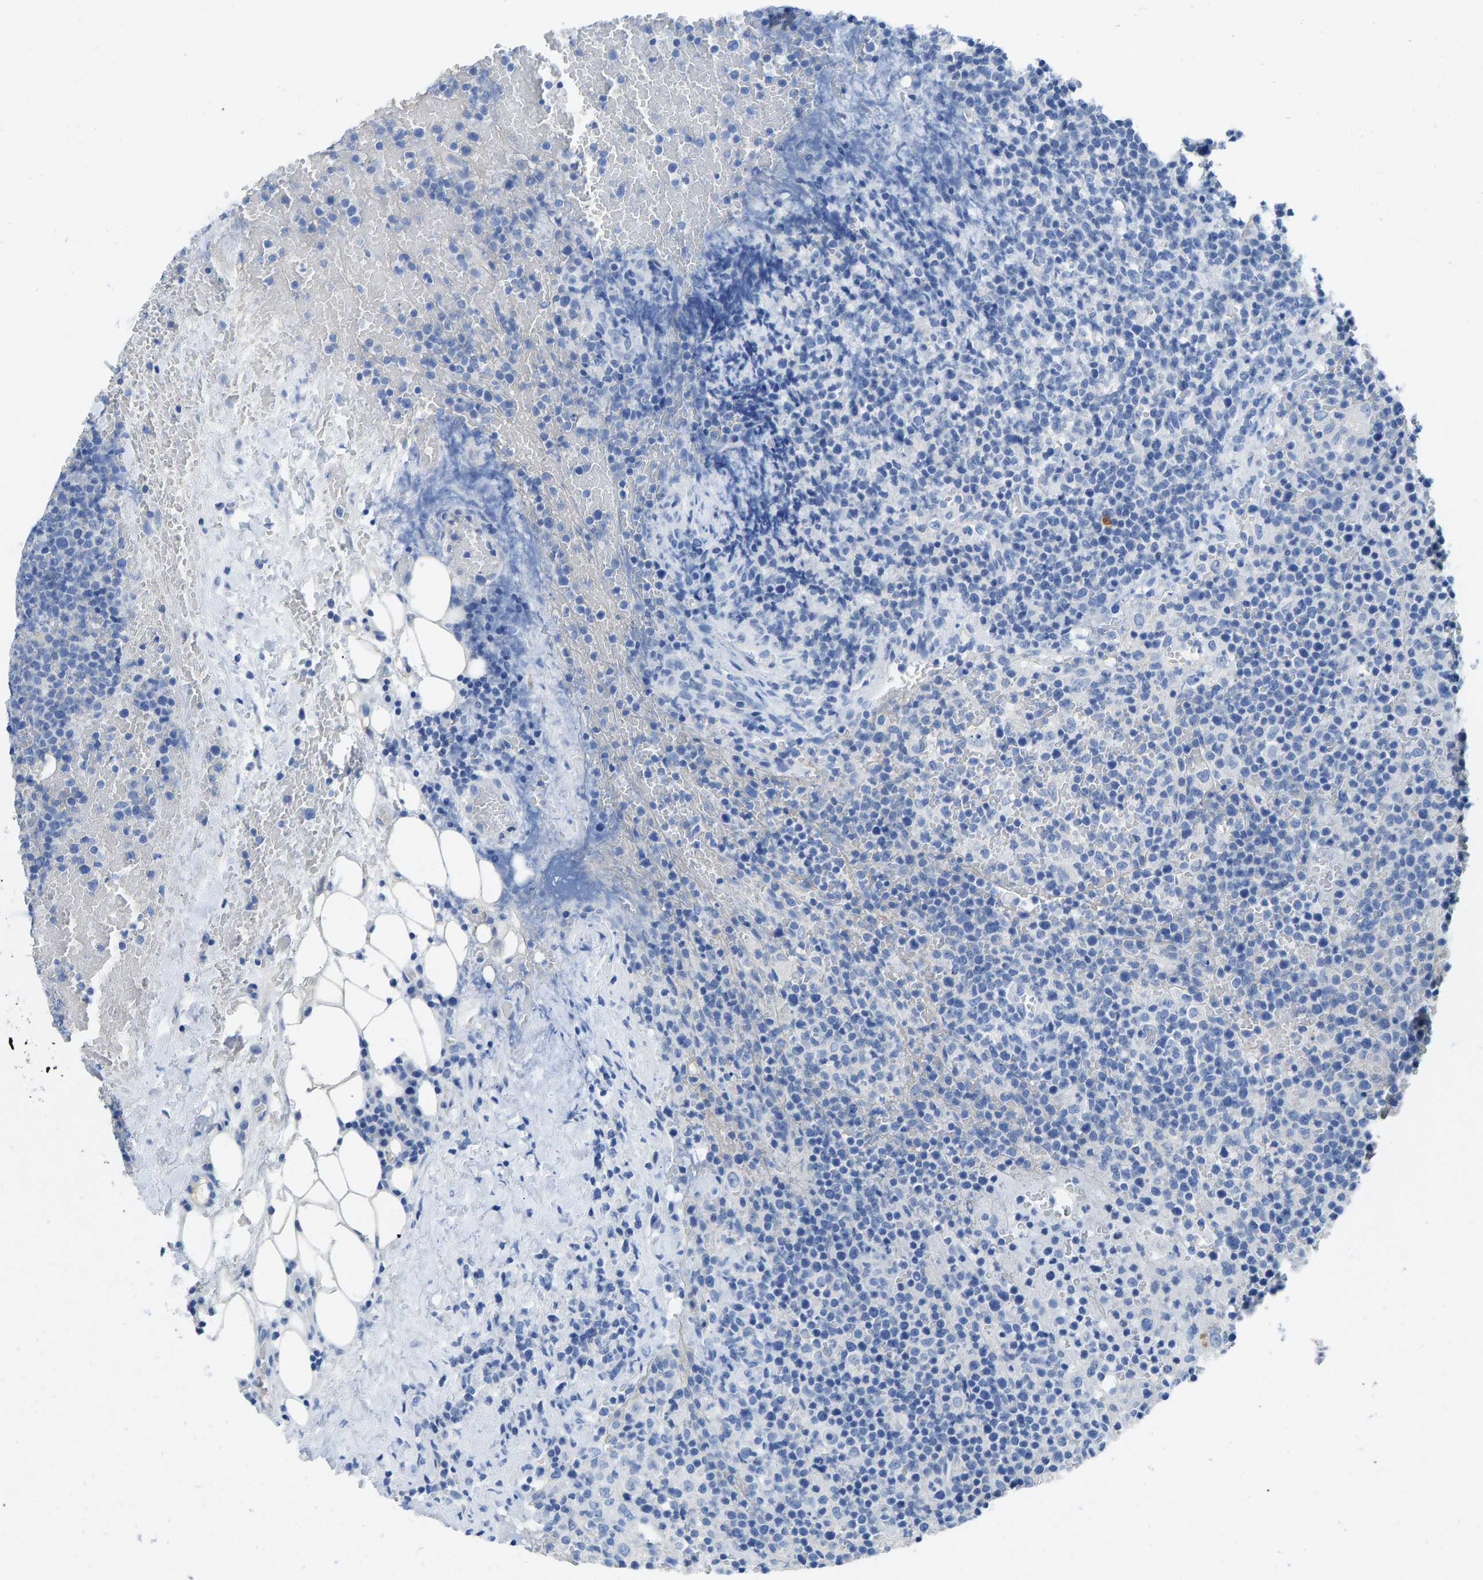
{"staining": {"intensity": "negative", "quantity": "none", "location": "none"}, "tissue": "lymphoma", "cell_type": "Tumor cells", "image_type": "cancer", "snomed": [{"axis": "morphology", "description": "Malignant lymphoma, non-Hodgkin's type, High grade"}, {"axis": "topography", "description": "Lymph node"}], "caption": "Tumor cells are negative for protein expression in human lymphoma.", "gene": "NKAIN3", "patient": {"sex": "male", "age": 61}}